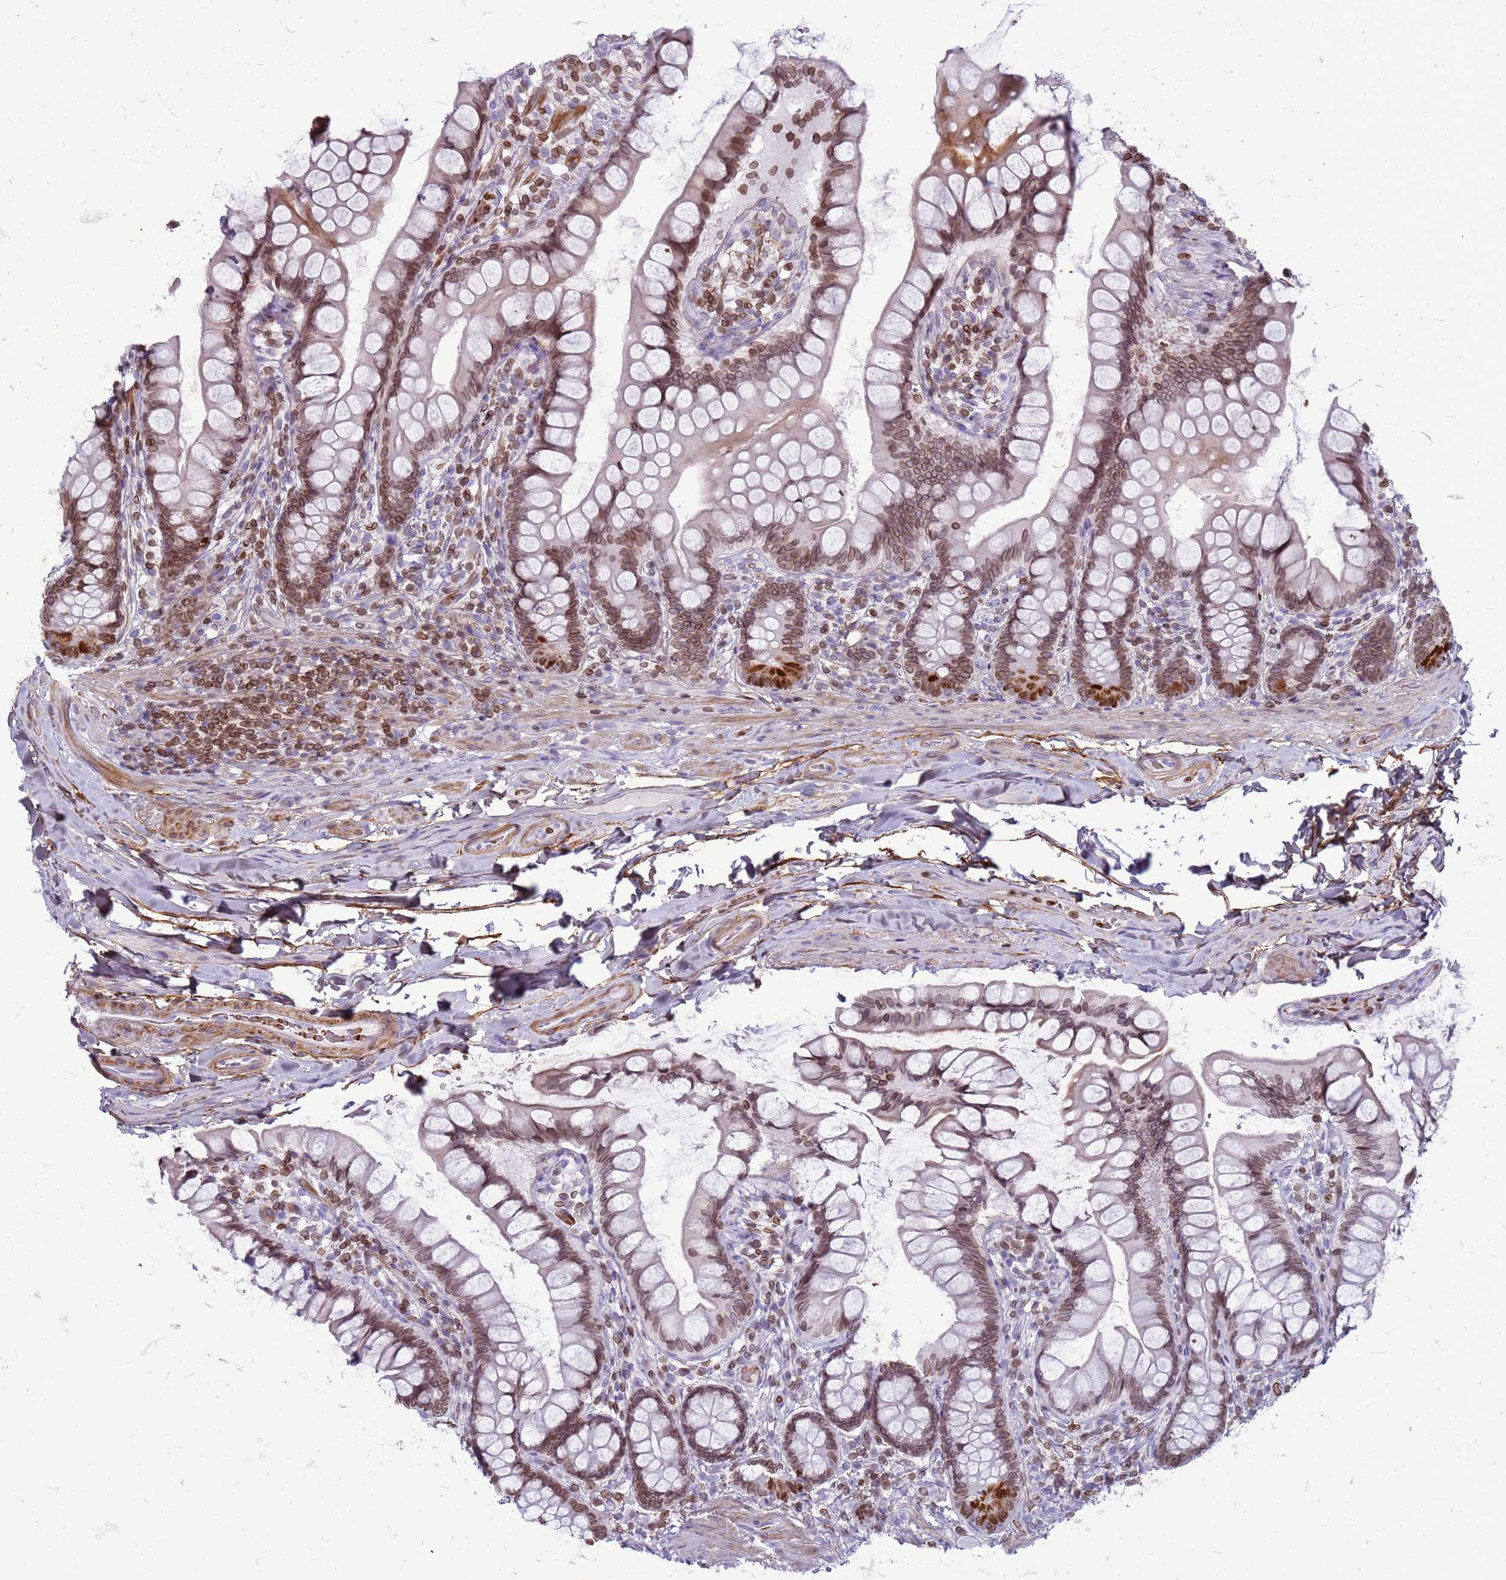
{"staining": {"intensity": "moderate", "quantity": ">75%", "location": "cytoplasmic/membranous,nuclear"}, "tissue": "small intestine", "cell_type": "Glandular cells", "image_type": "normal", "snomed": [{"axis": "morphology", "description": "Normal tissue, NOS"}, {"axis": "topography", "description": "Small intestine"}], "caption": "Glandular cells show moderate cytoplasmic/membranous,nuclear staining in approximately >75% of cells in benign small intestine. The staining was performed using DAB, with brown indicating positive protein expression. Nuclei are stained blue with hematoxylin.", "gene": "METTL25B", "patient": {"sex": "male", "age": 70}}